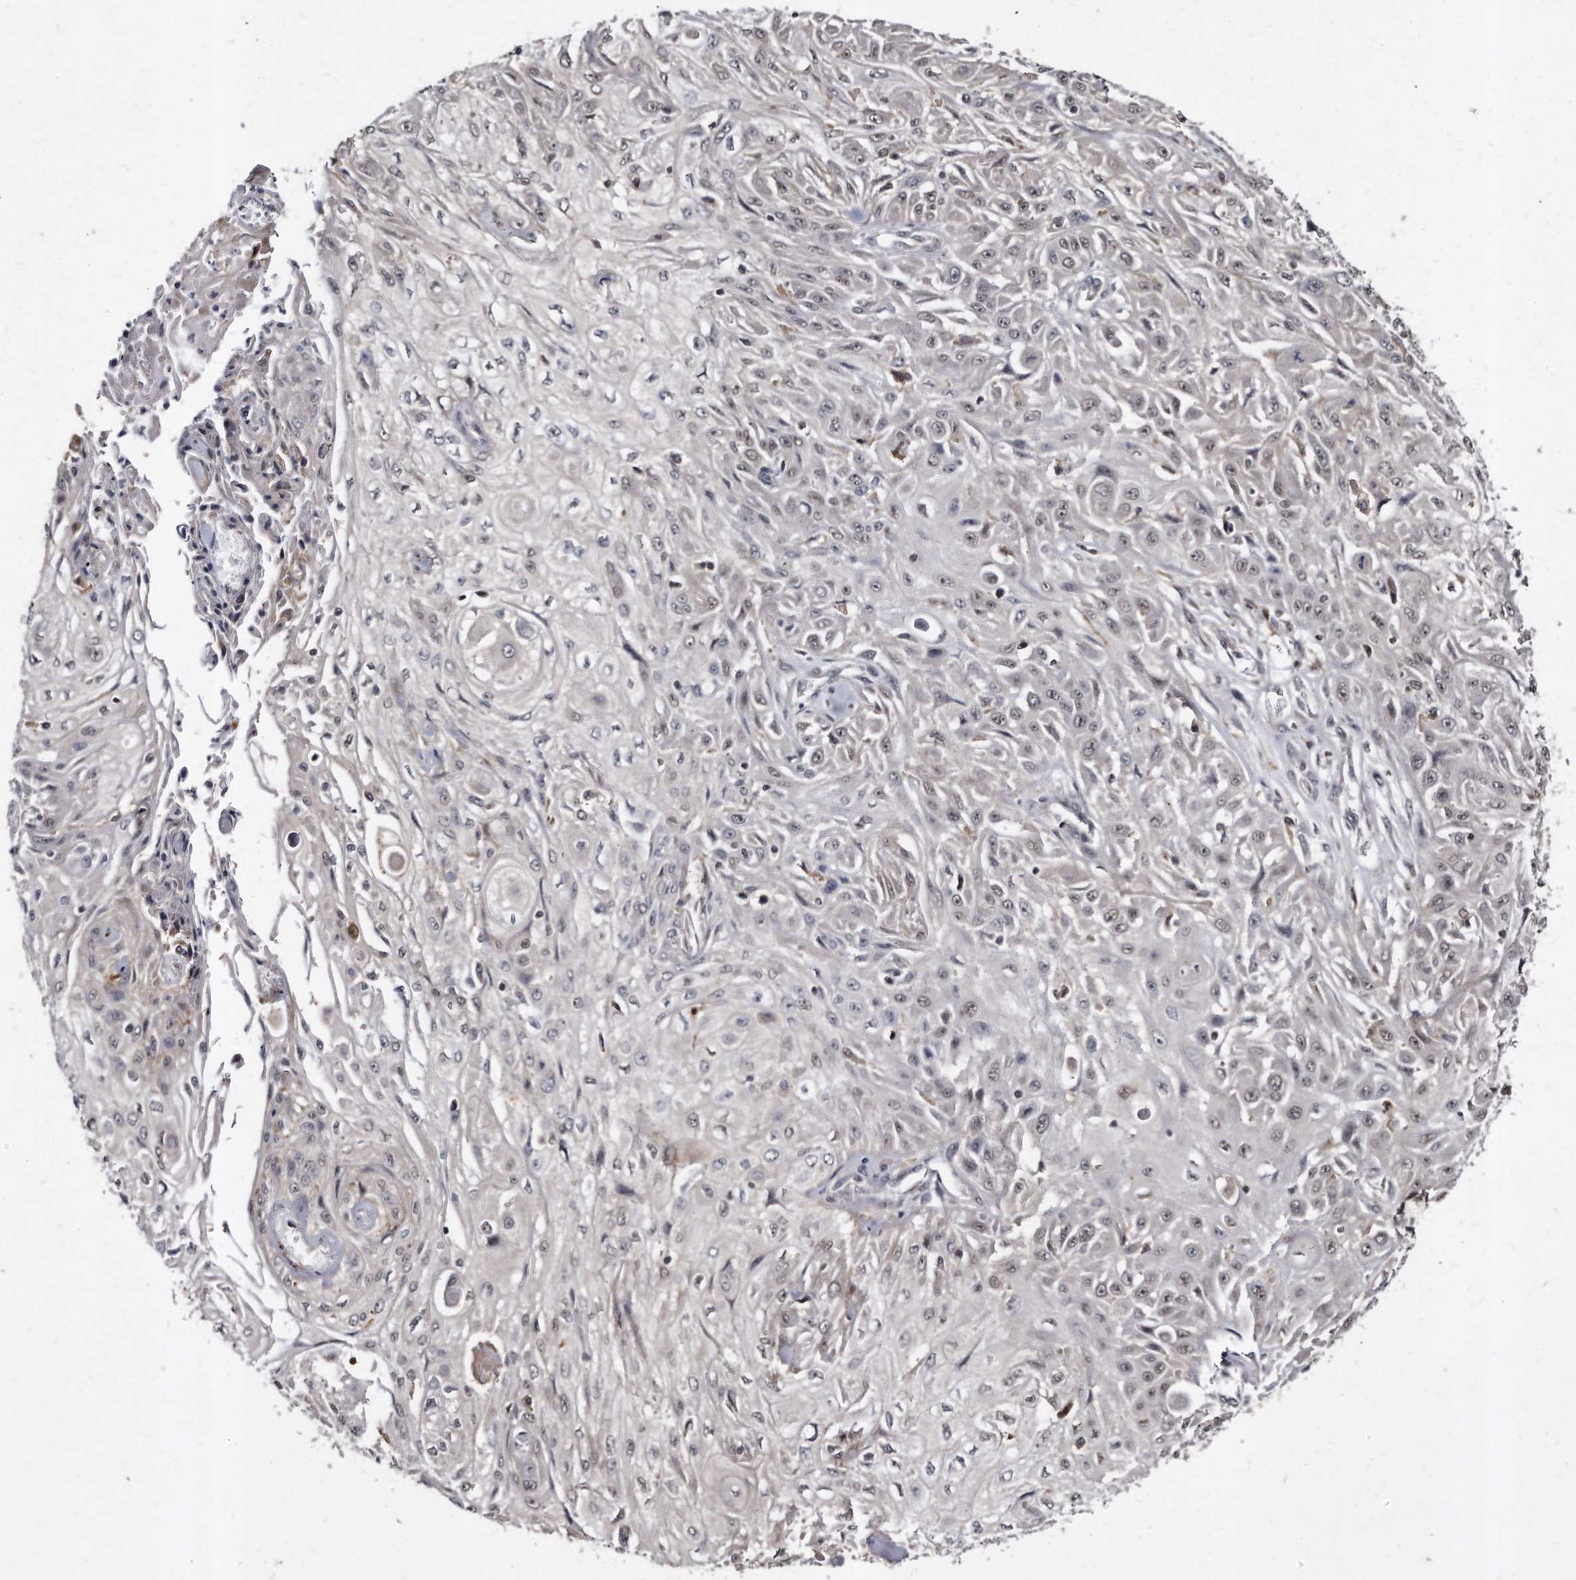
{"staining": {"intensity": "weak", "quantity": "<25%", "location": "nuclear"}, "tissue": "skin cancer", "cell_type": "Tumor cells", "image_type": "cancer", "snomed": [{"axis": "morphology", "description": "Squamous cell carcinoma, NOS"}, {"axis": "morphology", "description": "Squamous cell carcinoma, metastatic, NOS"}, {"axis": "topography", "description": "Skin"}, {"axis": "topography", "description": "Lymph node"}], "caption": "Tumor cells show no significant positivity in skin squamous cell carcinoma.", "gene": "KLHDC3", "patient": {"sex": "male", "age": 75}}